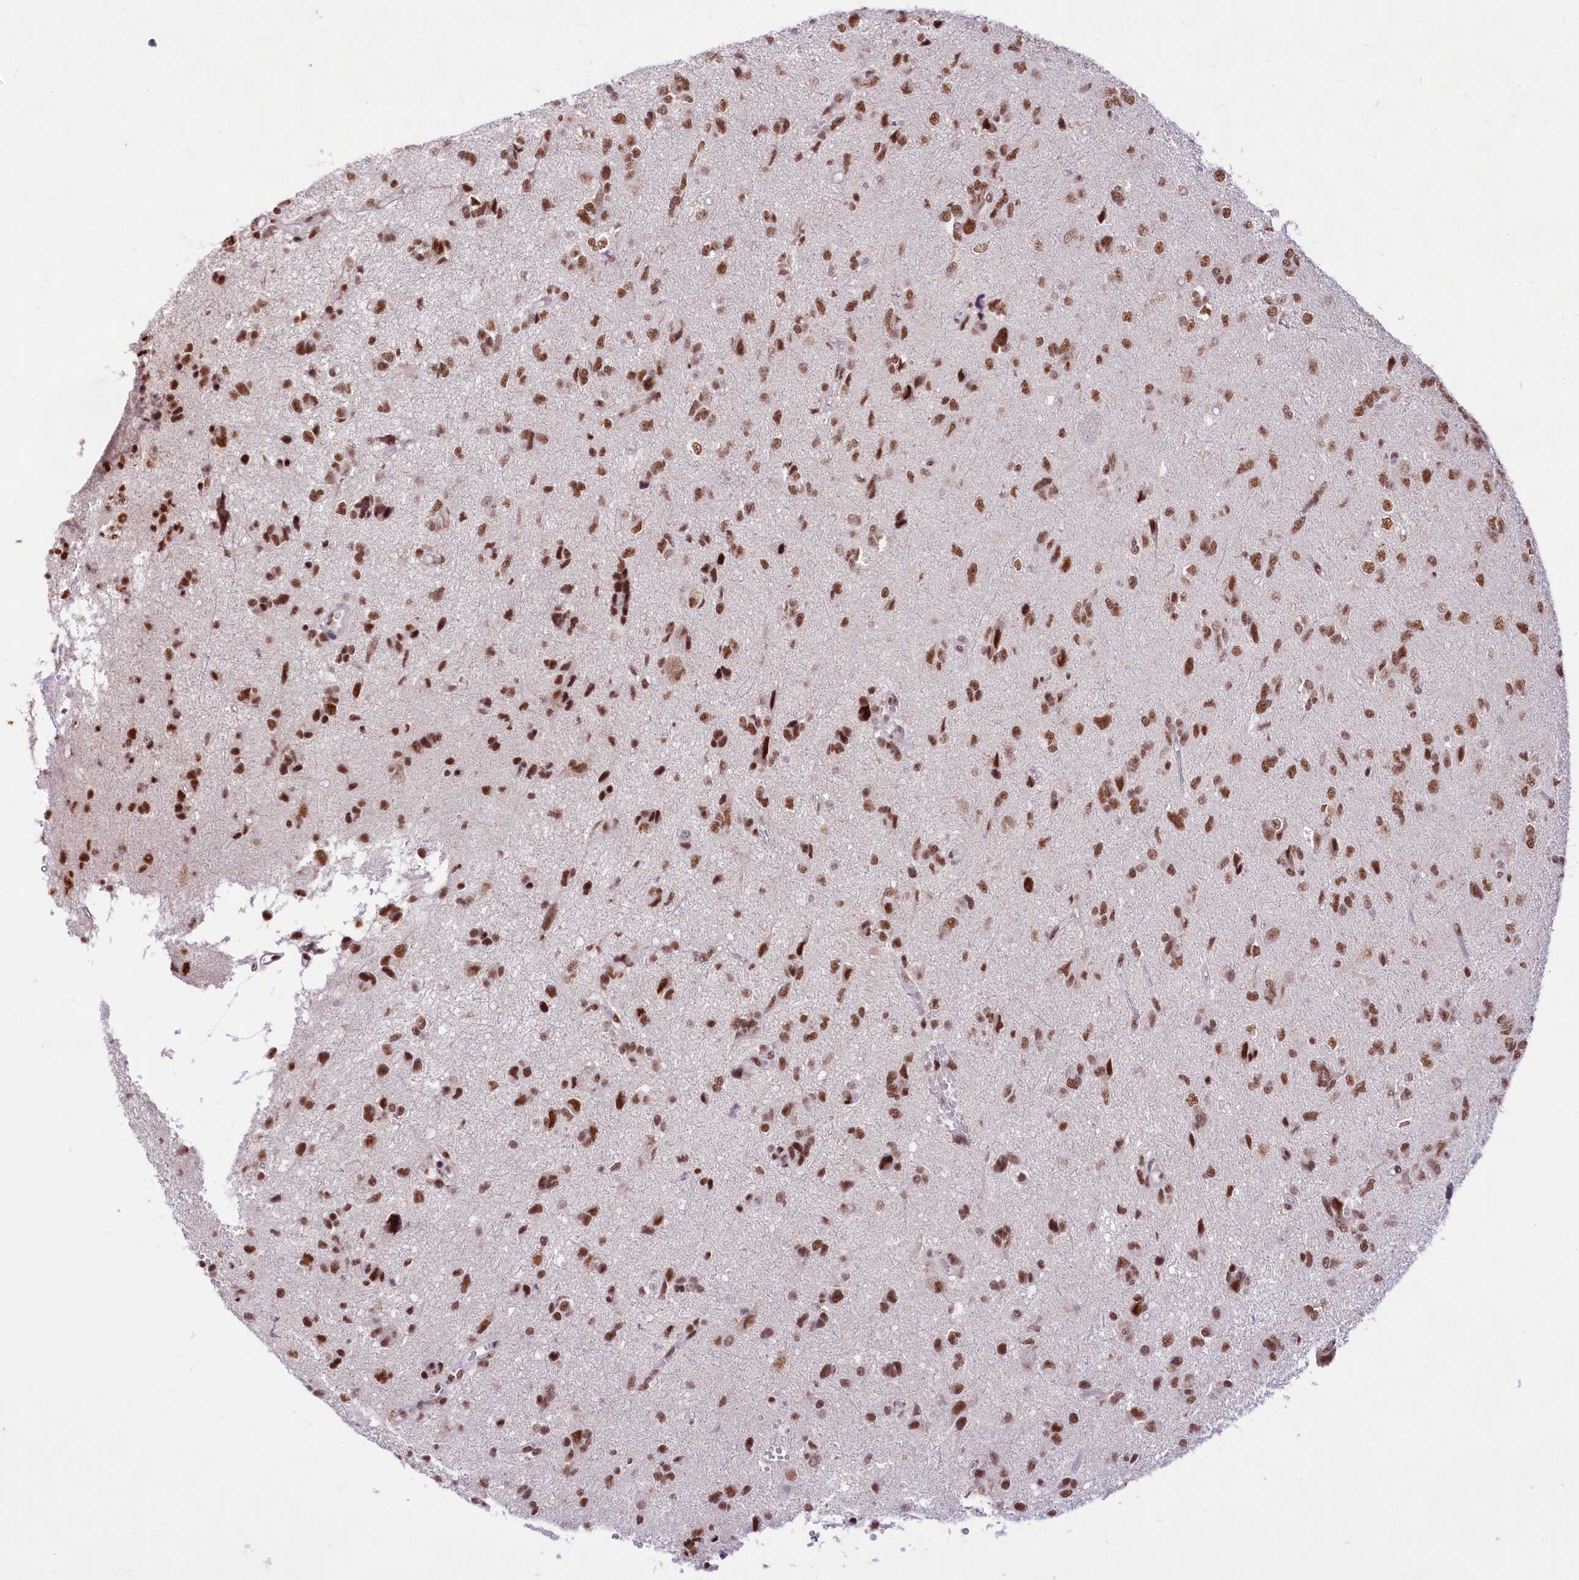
{"staining": {"intensity": "moderate", "quantity": ">75%", "location": "nuclear"}, "tissue": "glioma", "cell_type": "Tumor cells", "image_type": "cancer", "snomed": [{"axis": "morphology", "description": "Glioma, malignant, High grade"}, {"axis": "topography", "description": "Brain"}], "caption": "An image showing moderate nuclear positivity in approximately >75% of tumor cells in high-grade glioma (malignant), as visualized by brown immunohistochemical staining.", "gene": "HIRA", "patient": {"sex": "female", "age": 59}}